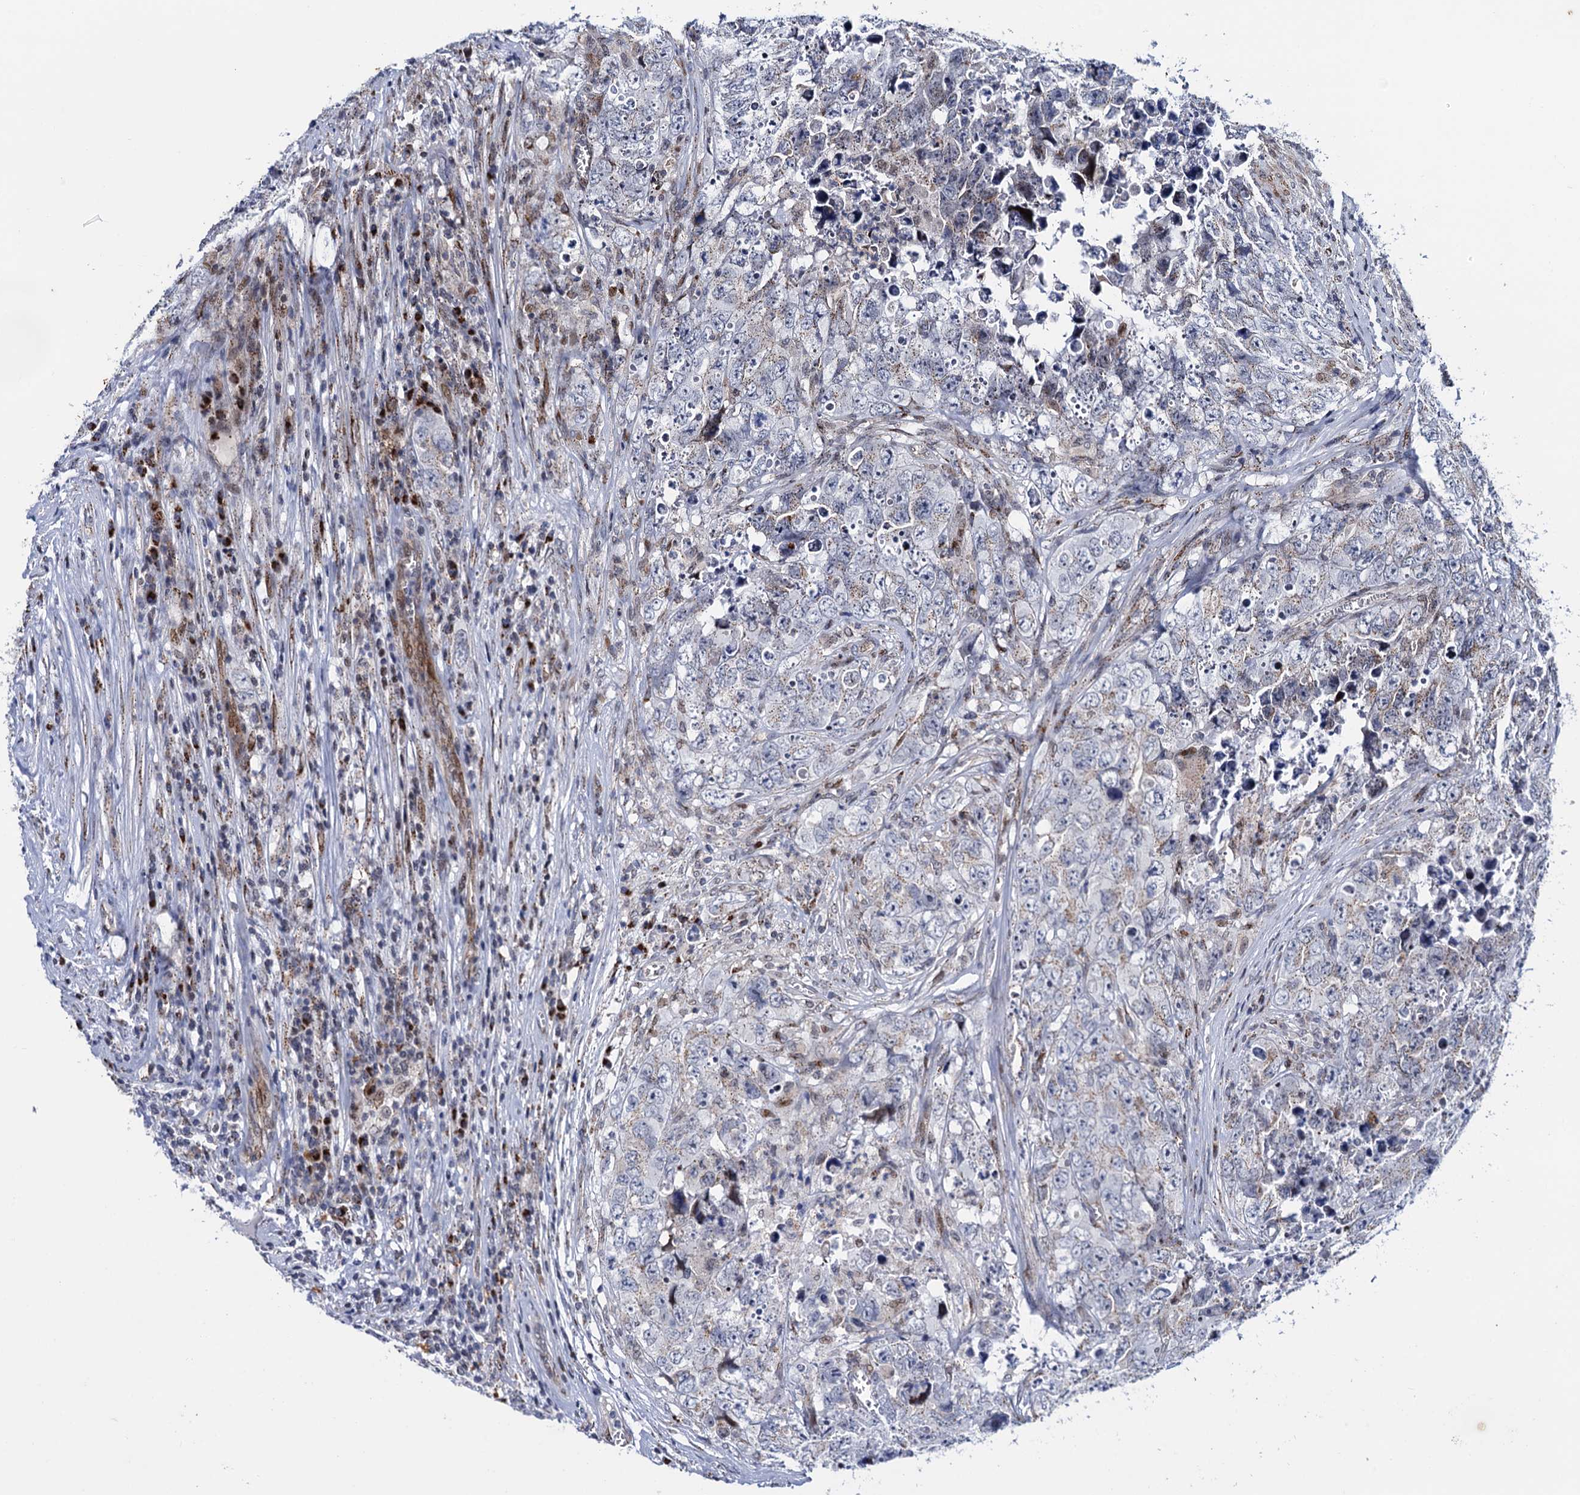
{"staining": {"intensity": "negative", "quantity": "none", "location": "none"}, "tissue": "testis cancer", "cell_type": "Tumor cells", "image_type": "cancer", "snomed": [{"axis": "morphology", "description": "Seminoma, NOS"}, {"axis": "morphology", "description": "Carcinoma, Embryonal, NOS"}, {"axis": "topography", "description": "Testis"}], "caption": "Tumor cells are negative for protein expression in human testis cancer (seminoma).", "gene": "THAP2", "patient": {"sex": "male", "age": 43}}